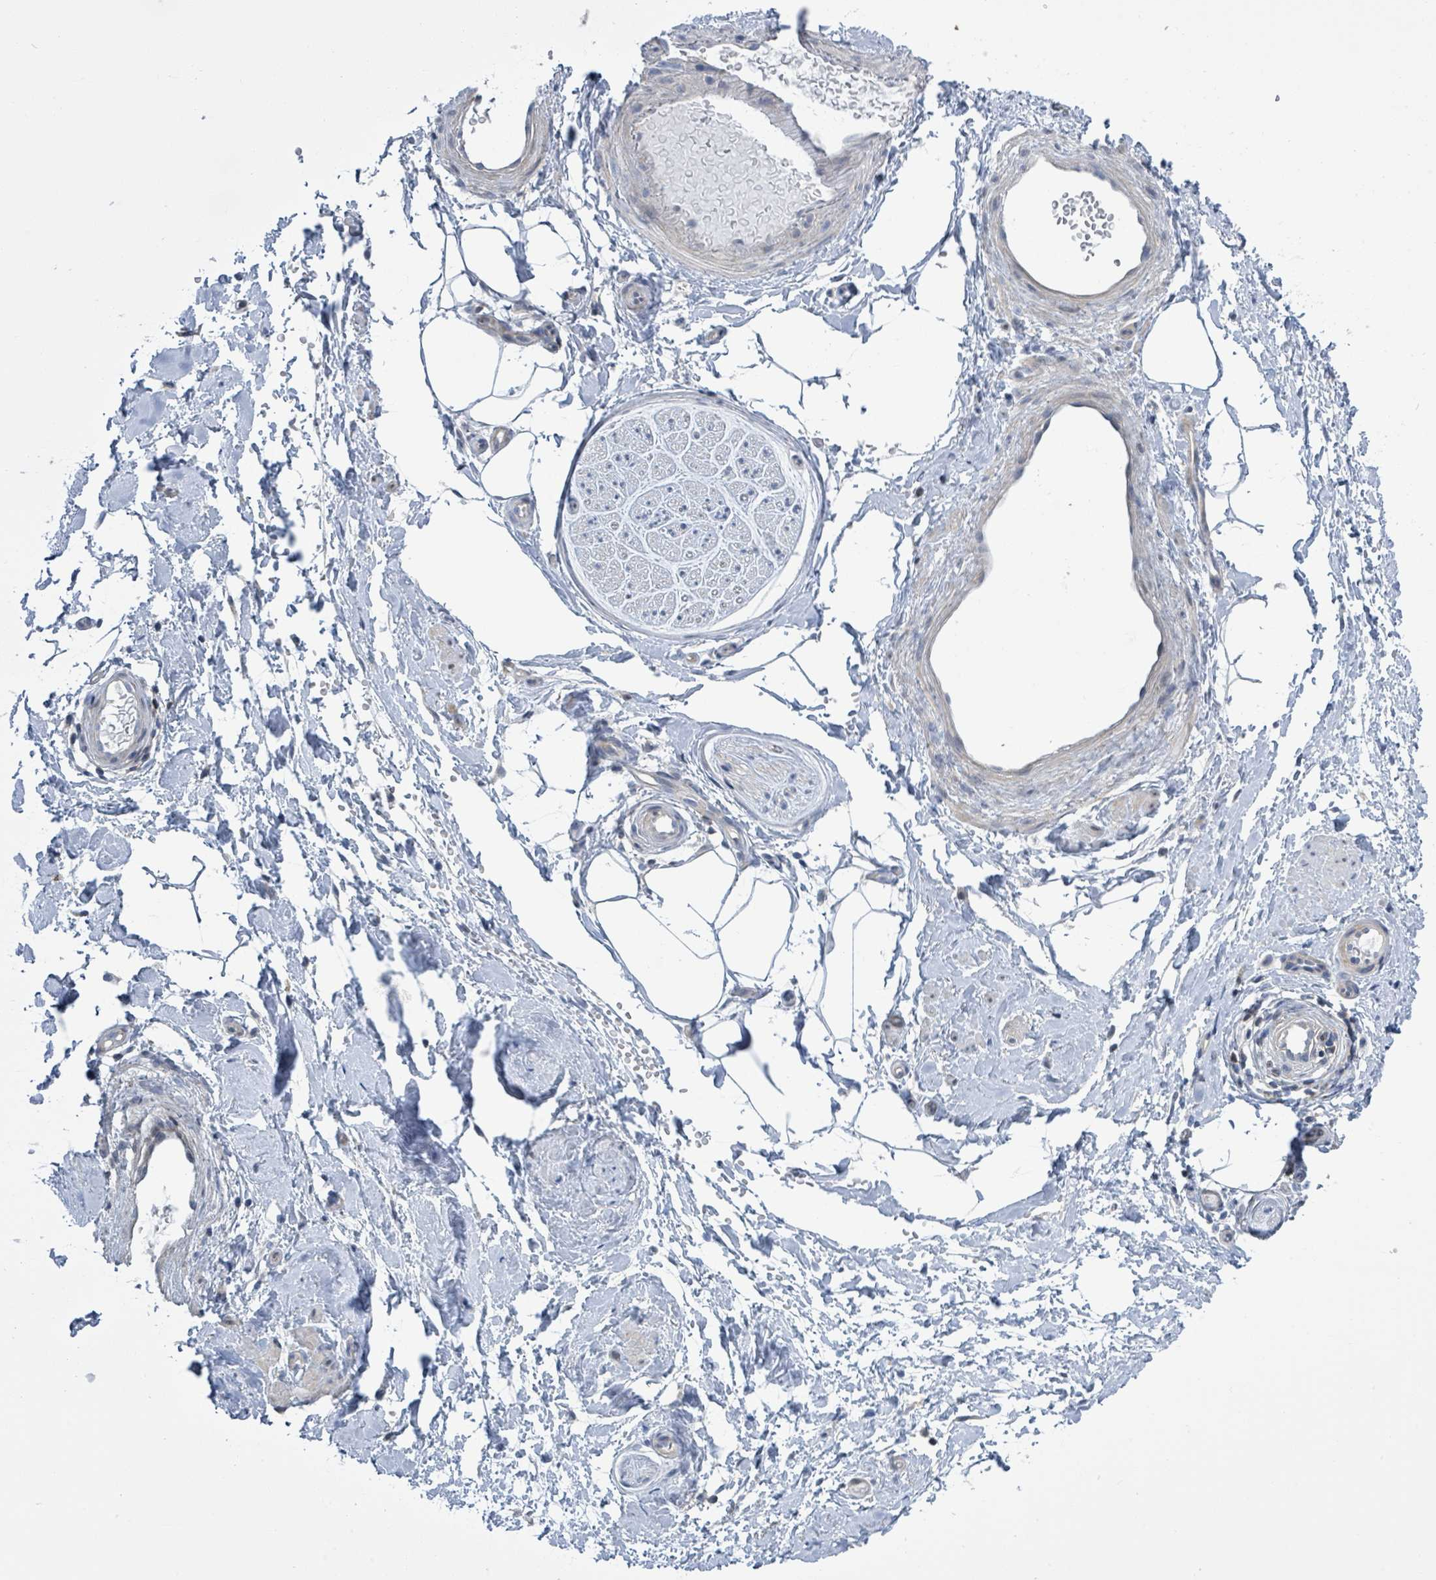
{"staining": {"intensity": "negative", "quantity": "none", "location": "none"}, "tissue": "adipose tissue", "cell_type": "Adipocytes", "image_type": "normal", "snomed": [{"axis": "morphology", "description": "Normal tissue, NOS"}, {"axis": "topography", "description": "Soft tissue"}, {"axis": "topography", "description": "Adipose tissue"}, {"axis": "topography", "description": "Vascular tissue"}, {"axis": "topography", "description": "Peripheral nerve tissue"}], "caption": "A high-resolution micrograph shows immunohistochemistry (IHC) staining of benign adipose tissue, which reveals no significant positivity in adipocytes.", "gene": "DGKZ", "patient": {"sex": "male", "age": 74}}